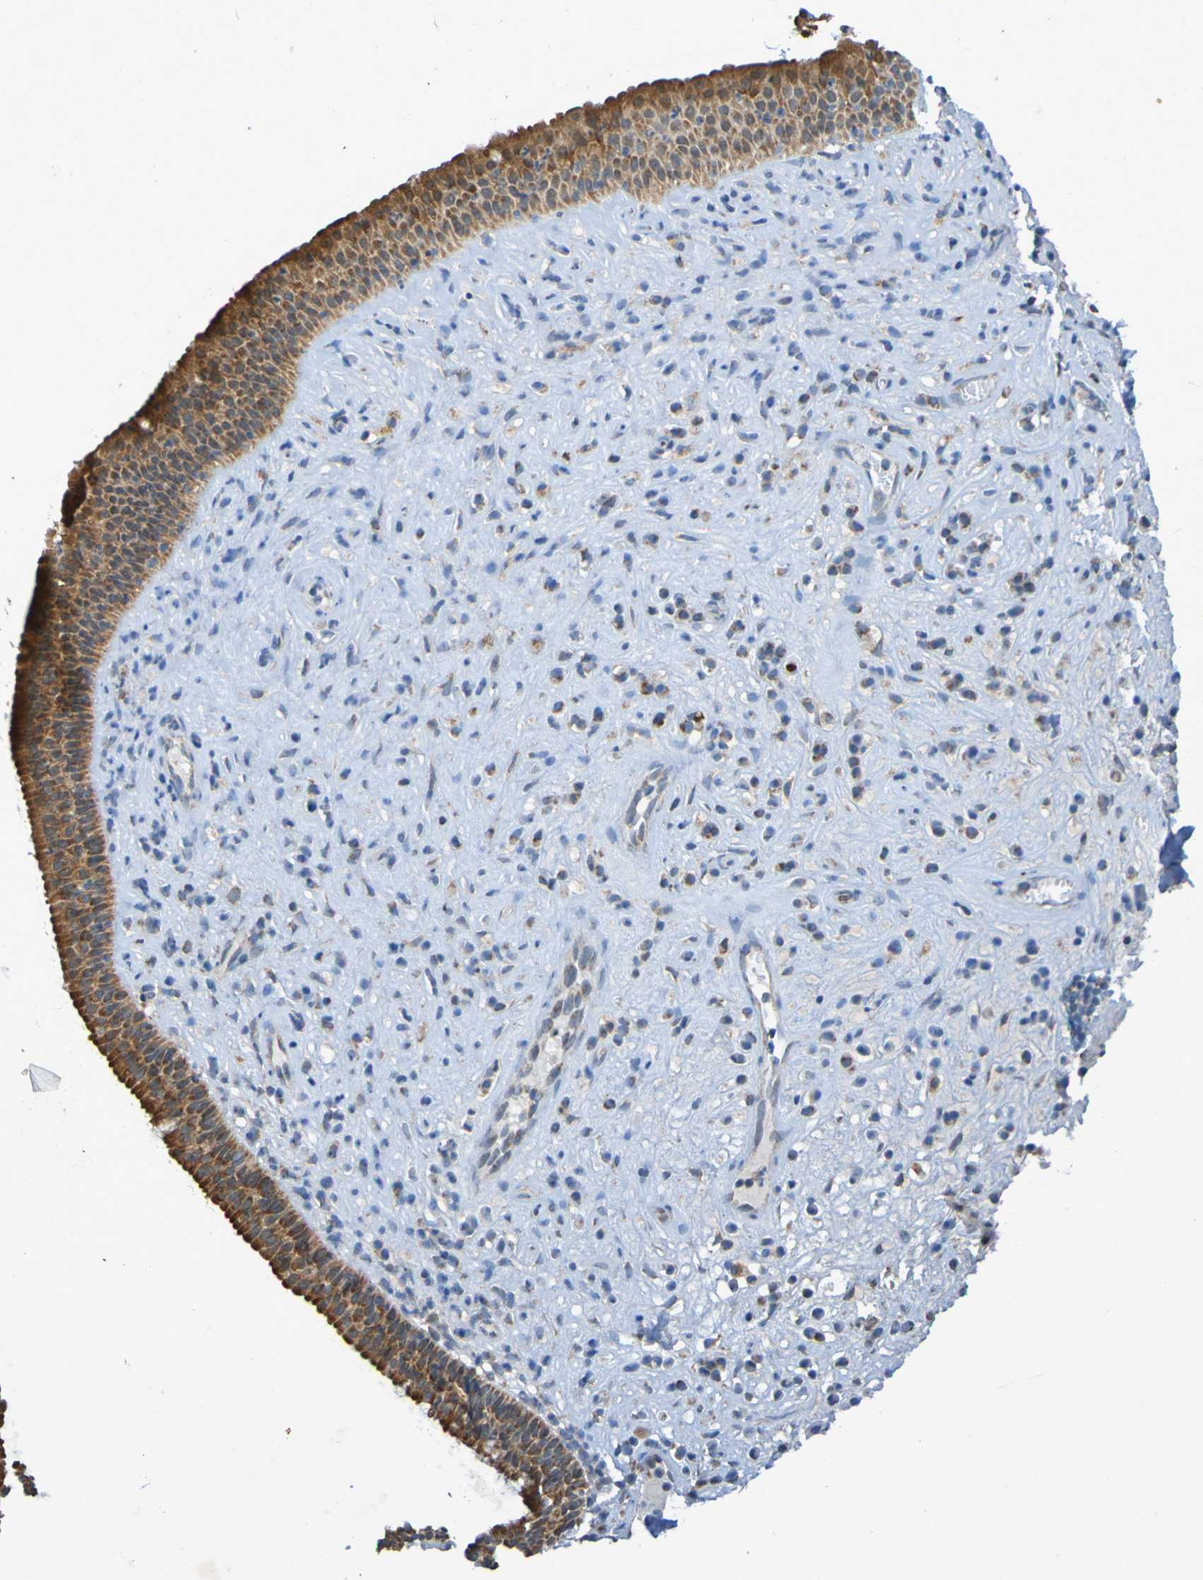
{"staining": {"intensity": "moderate", "quantity": ">75%", "location": "cytoplasmic/membranous"}, "tissue": "nasopharynx", "cell_type": "Respiratory epithelial cells", "image_type": "normal", "snomed": [{"axis": "morphology", "description": "Normal tissue, NOS"}, {"axis": "topography", "description": "Nasopharynx"}], "caption": "Respiratory epithelial cells exhibit medium levels of moderate cytoplasmic/membranous staining in about >75% of cells in normal human nasopharynx. Using DAB (3,3'-diaminobenzidine) (brown) and hematoxylin (blue) stains, captured at high magnification using brightfield microscopy.", "gene": "CCDC51", "patient": {"sex": "female", "age": 51}}